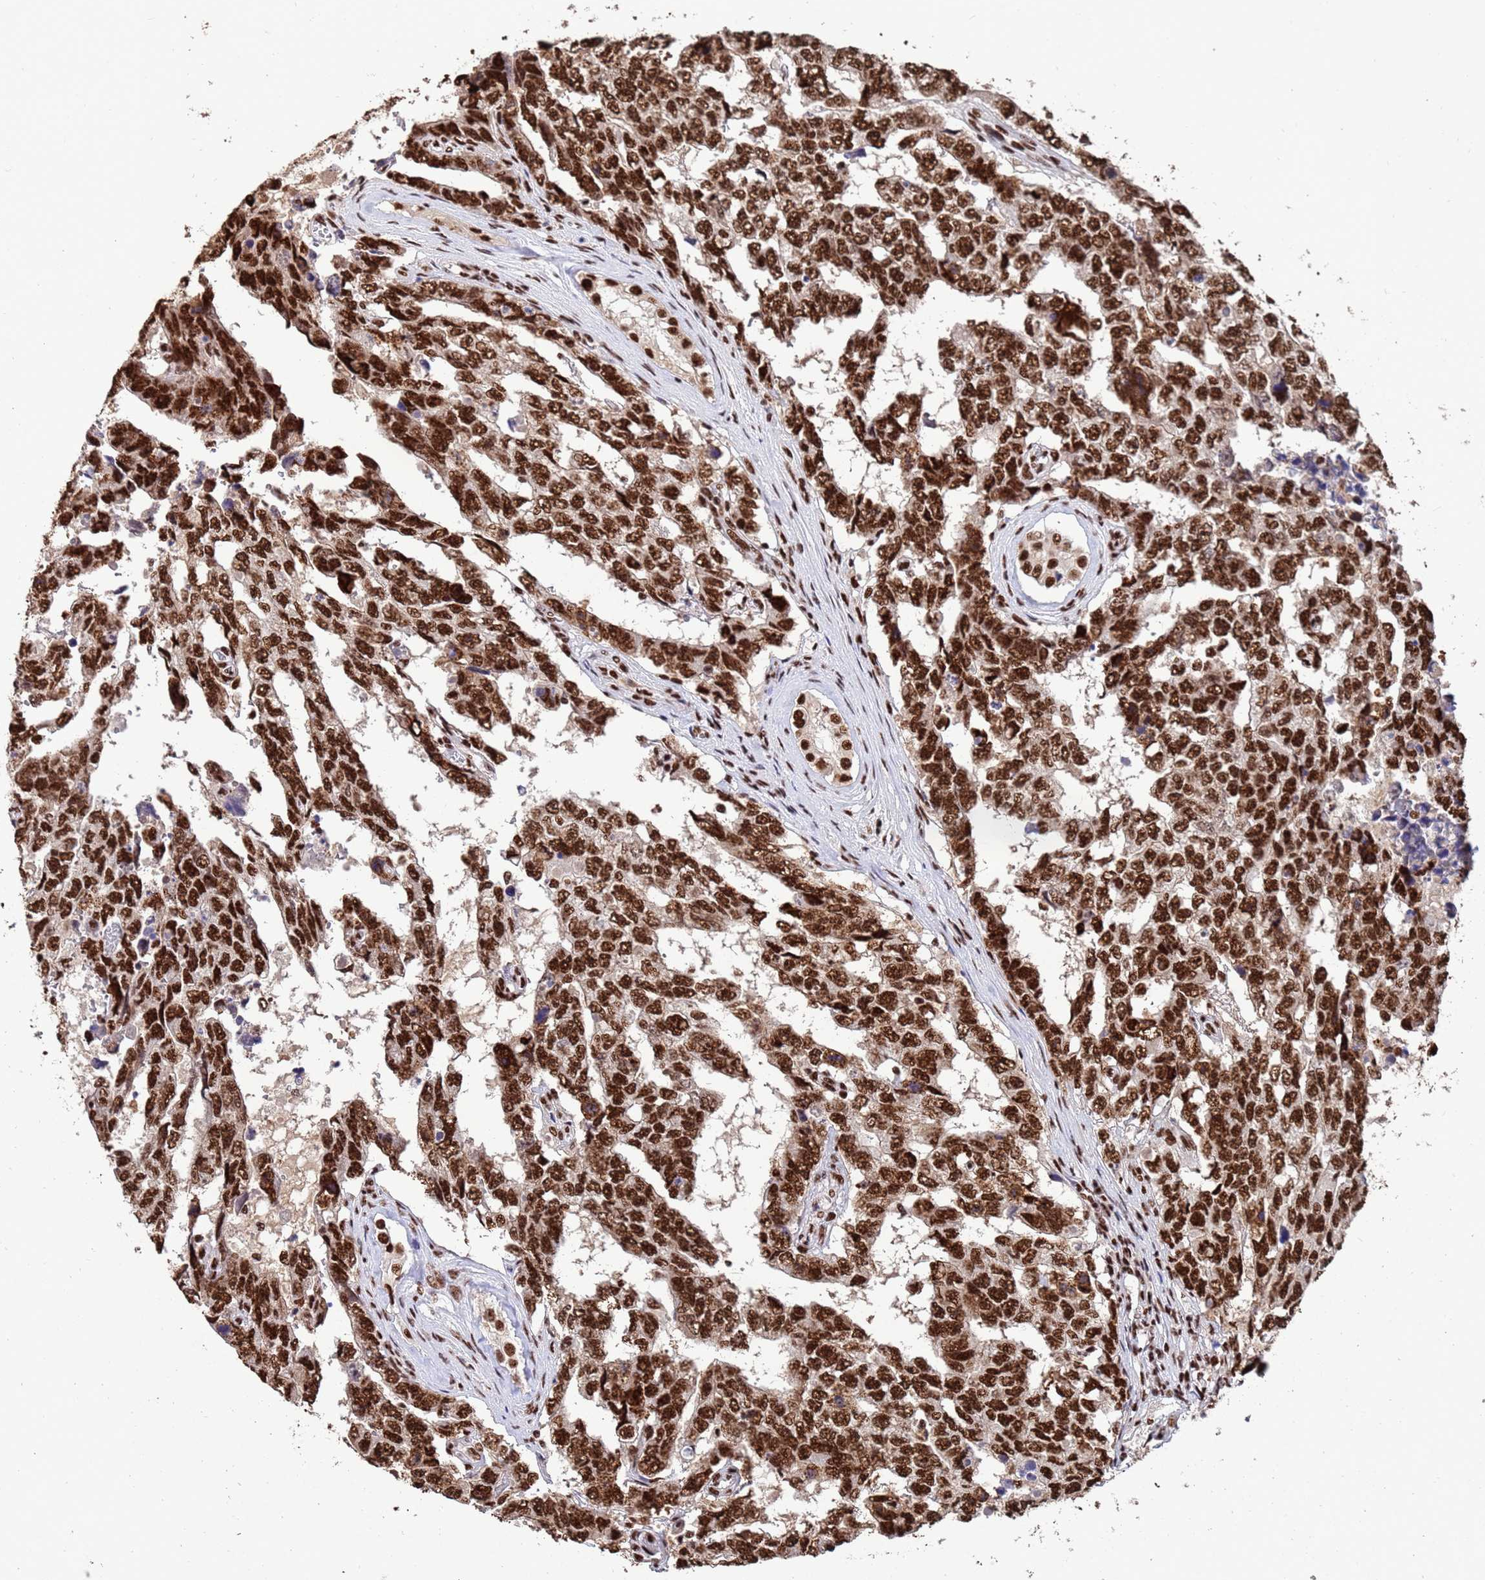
{"staining": {"intensity": "strong", "quantity": ">75%", "location": "nuclear"}, "tissue": "testis cancer", "cell_type": "Tumor cells", "image_type": "cancer", "snomed": [{"axis": "morphology", "description": "Normal tissue, NOS"}, {"axis": "morphology", "description": "Carcinoma, Embryonal, NOS"}, {"axis": "topography", "description": "Testis"}, {"axis": "topography", "description": "Epididymis"}], "caption": "Immunohistochemical staining of human embryonal carcinoma (testis) displays high levels of strong nuclear positivity in approximately >75% of tumor cells.", "gene": "SF3B2", "patient": {"sex": "male", "age": 25}}